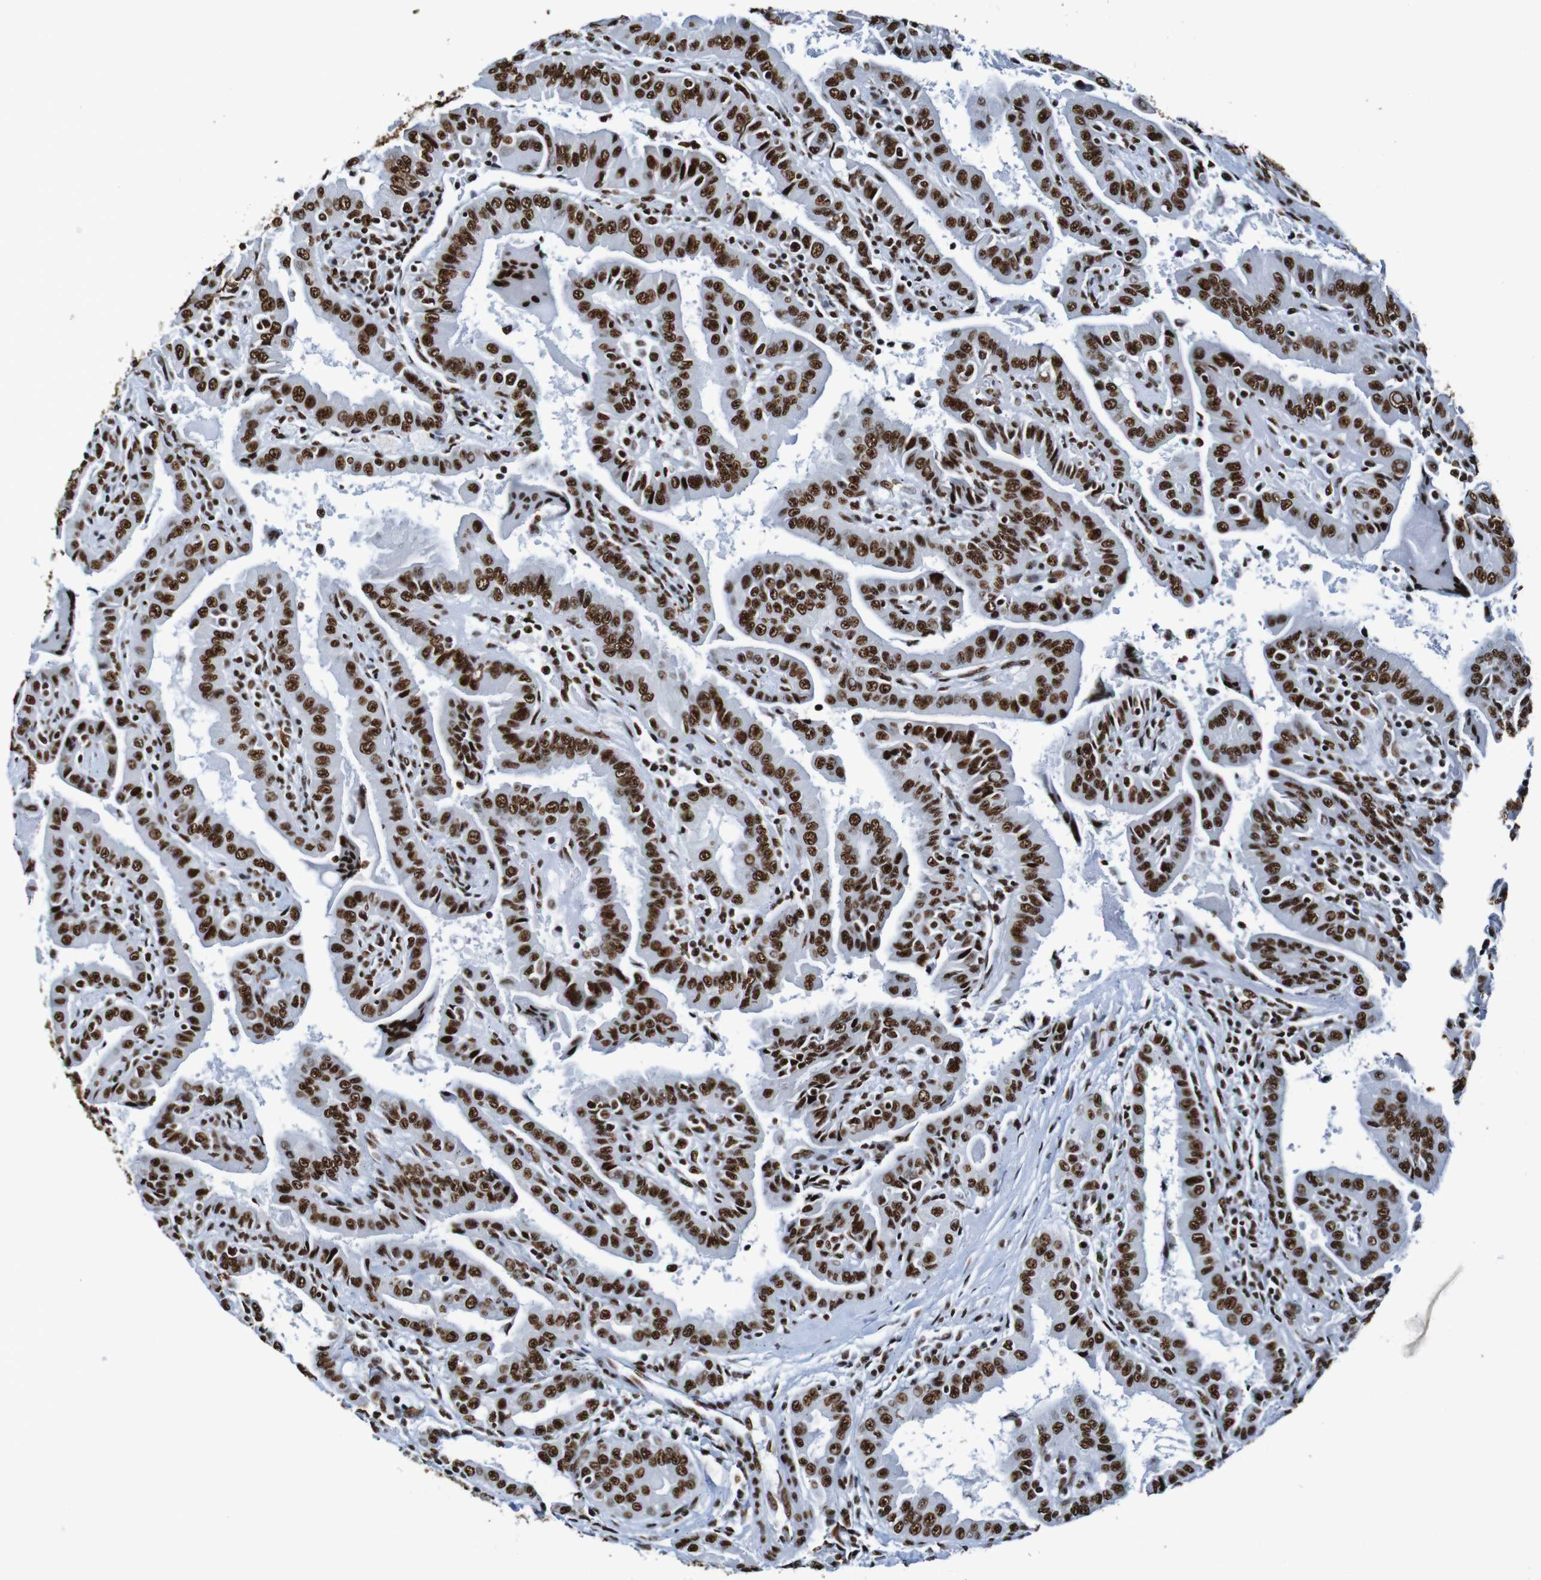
{"staining": {"intensity": "strong", "quantity": ">75%", "location": "nuclear"}, "tissue": "thyroid cancer", "cell_type": "Tumor cells", "image_type": "cancer", "snomed": [{"axis": "morphology", "description": "Papillary adenocarcinoma, NOS"}, {"axis": "topography", "description": "Thyroid gland"}], "caption": "Tumor cells display high levels of strong nuclear positivity in about >75% of cells in human thyroid cancer (papillary adenocarcinoma). (Stains: DAB in brown, nuclei in blue, Microscopy: brightfield microscopy at high magnification).", "gene": "SRSF3", "patient": {"sex": "male", "age": 33}}